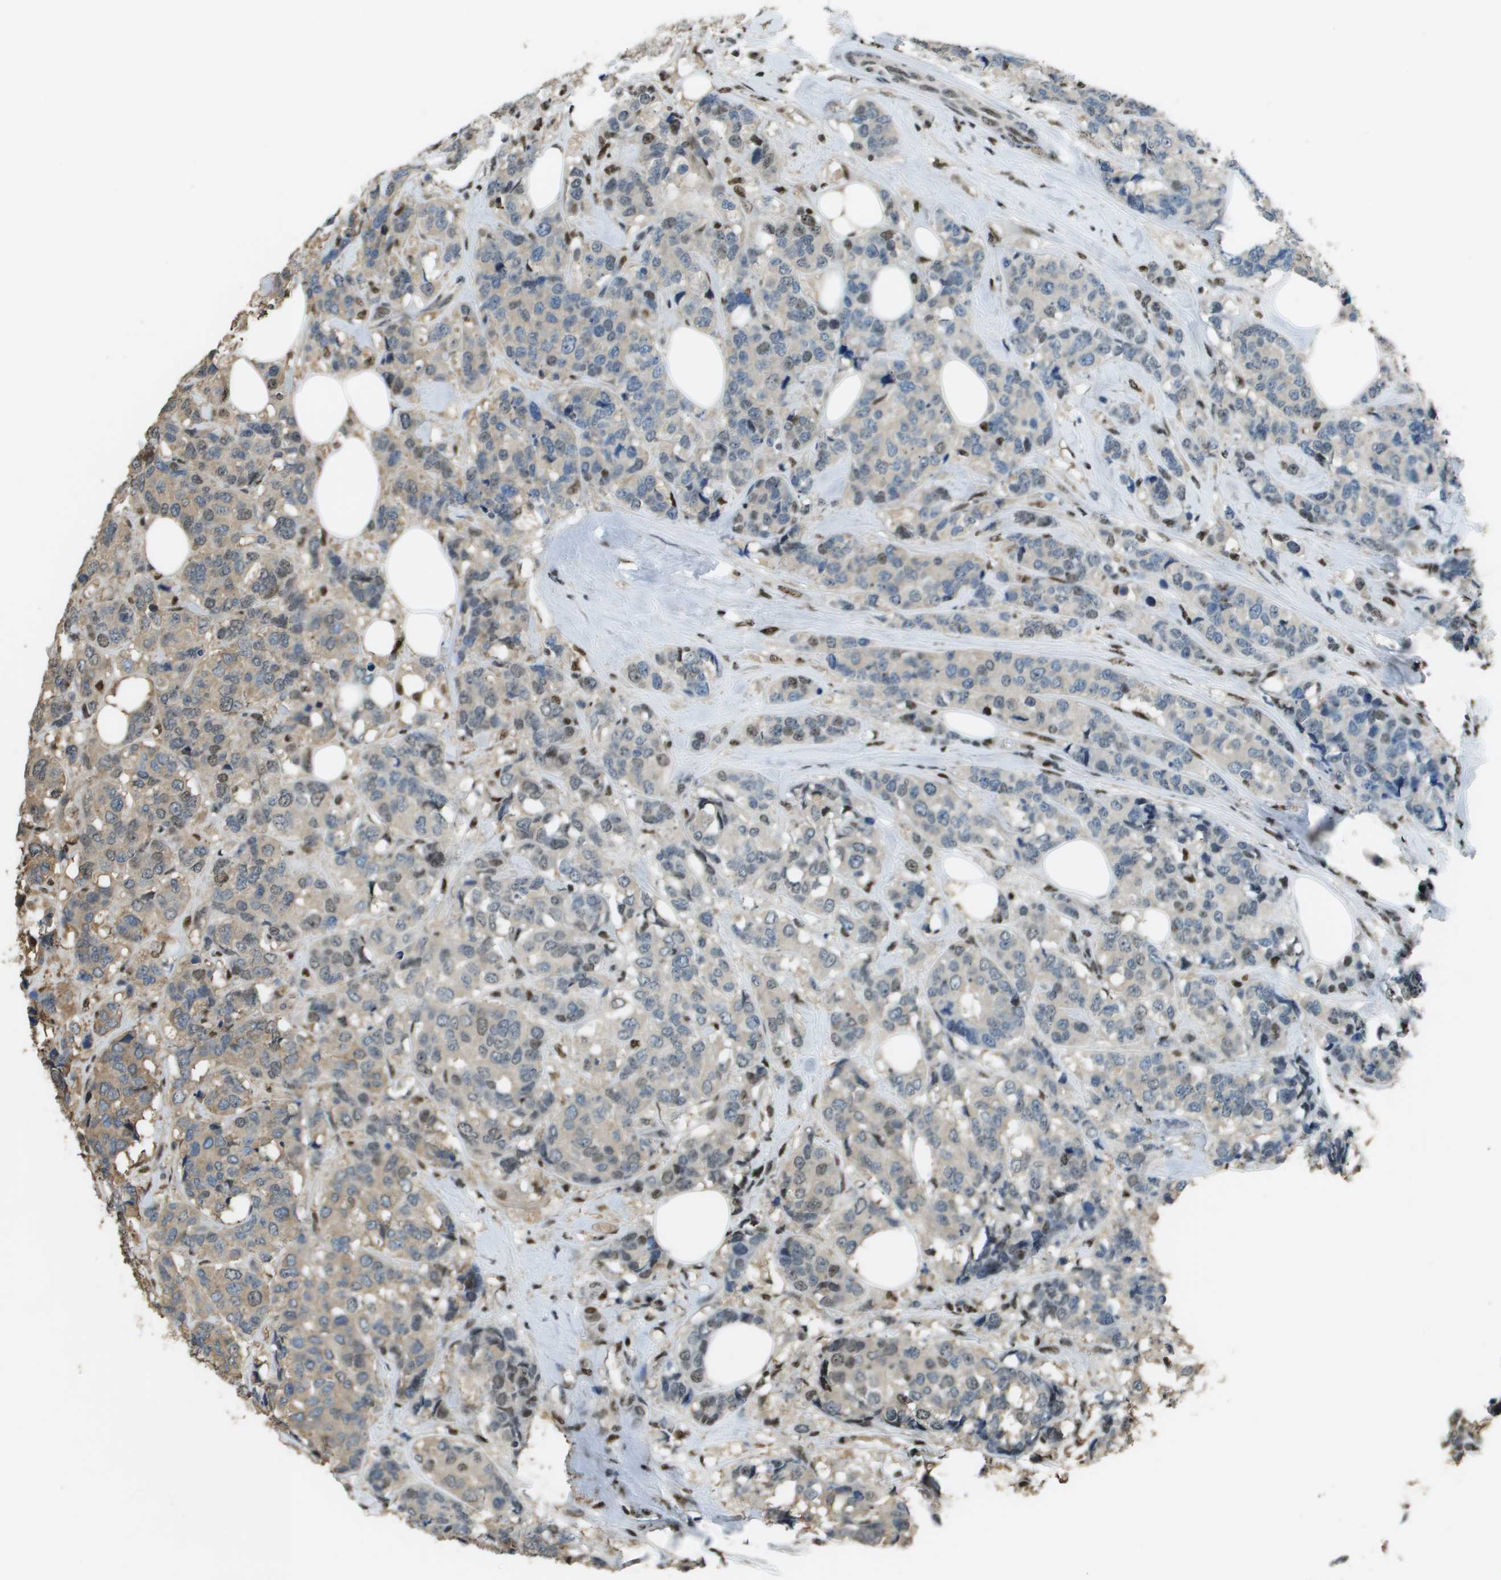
{"staining": {"intensity": "moderate", "quantity": "<25%", "location": "cytoplasmic/membranous,nuclear"}, "tissue": "breast cancer", "cell_type": "Tumor cells", "image_type": "cancer", "snomed": [{"axis": "morphology", "description": "Lobular carcinoma"}, {"axis": "topography", "description": "Breast"}], "caption": "Immunohistochemical staining of lobular carcinoma (breast) demonstrates low levels of moderate cytoplasmic/membranous and nuclear protein expression in about <25% of tumor cells.", "gene": "SP100", "patient": {"sex": "female", "age": 59}}